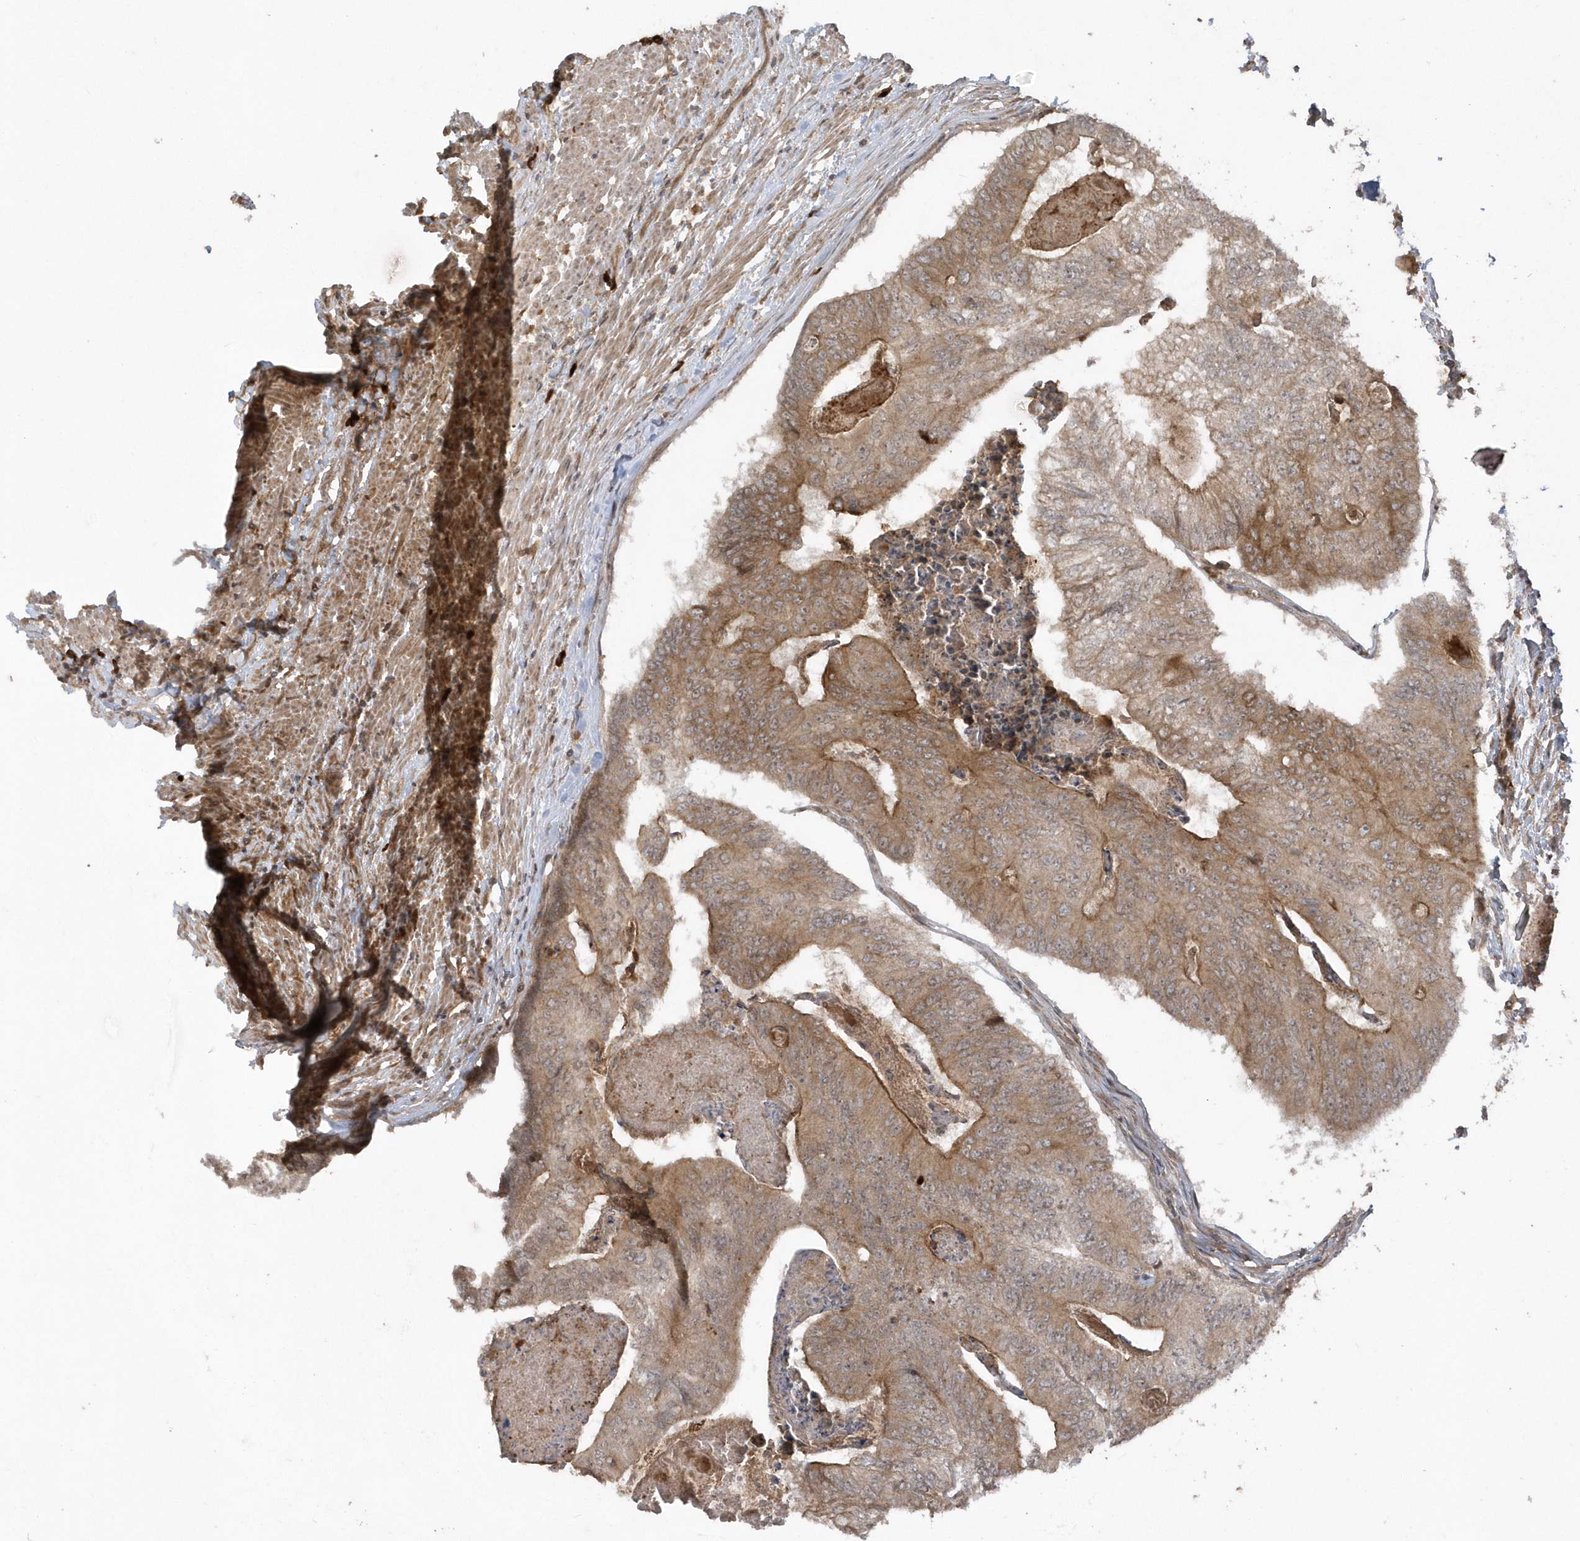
{"staining": {"intensity": "moderate", "quantity": ">75%", "location": "cytoplasmic/membranous"}, "tissue": "colorectal cancer", "cell_type": "Tumor cells", "image_type": "cancer", "snomed": [{"axis": "morphology", "description": "Adenocarcinoma, NOS"}, {"axis": "topography", "description": "Colon"}], "caption": "The micrograph demonstrates staining of colorectal cancer, revealing moderate cytoplasmic/membranous protein staining (brown color) within tumor cells. The staining is performed using DAB brown chromogen to label protein expression. The nuclei are counter-stained blue using hematoxylin.", "gene": "HERPUD1", "patient": {"sex": "female", "age": 67}}